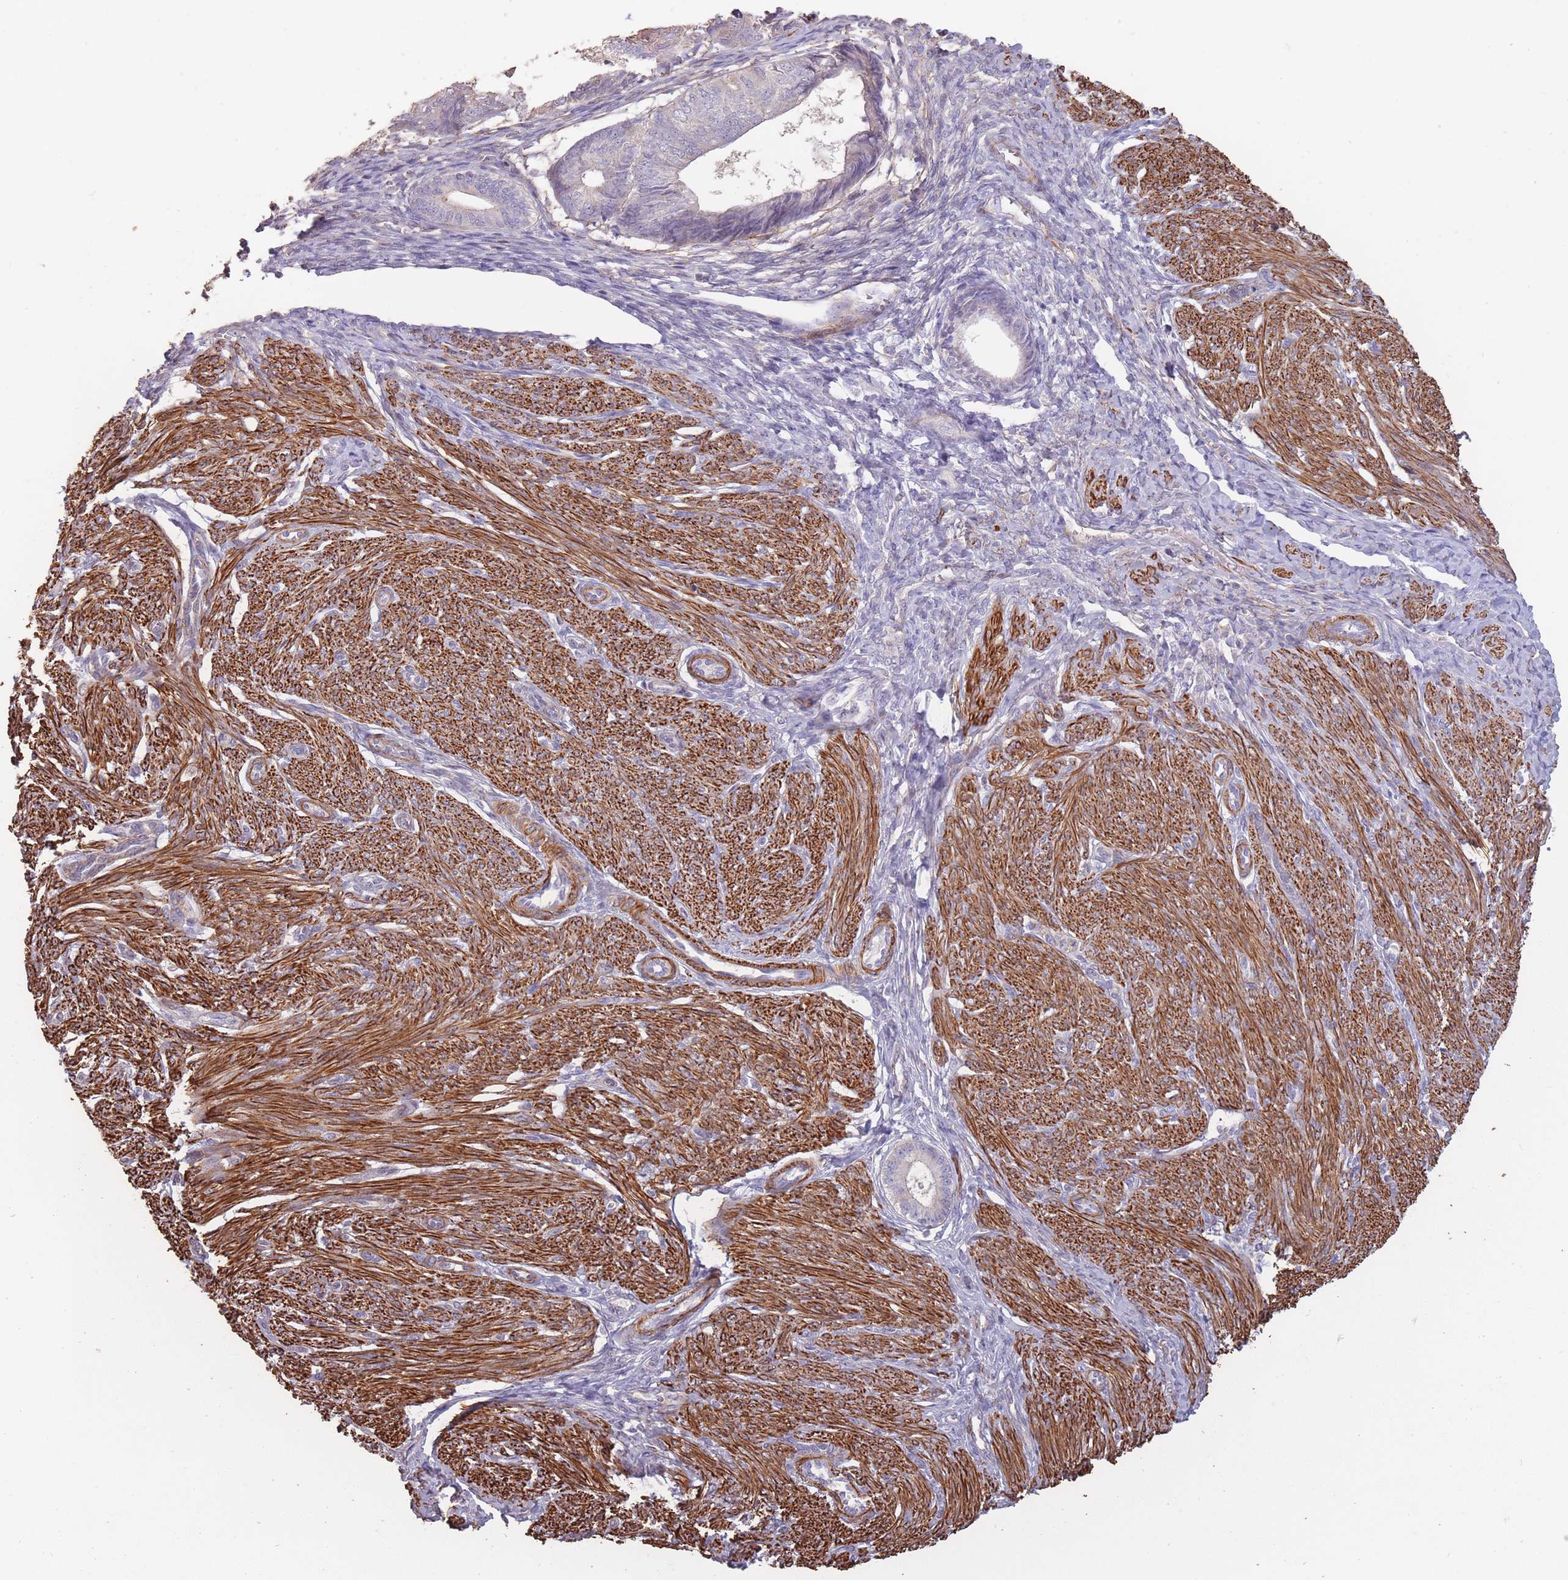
{"staining": {"intensity": "negative", "quantity": "none", "location": "none"}, "tissue": "endometrial cancer", "cell_type": "Tumor cells", "image_type": "cancer", "snomed": [{"axis": "morphology", "description": "Adenocarcinoma, NOS"}, {"axis": "topography", "description": "Endometrium"}], "caption": "Immunohistochemistry (IHC) of endometrial adenocarcinoma shows no positivity in tumor cells. The staining was performed using DAB (3,3'-diaminobenzidine) to visualize the protein expression in brown, while the nuclei were stained in blue with hematoxylin (Magnification: 20x).", "gene": "NLRC4", "patient": {"sex": "female", "age": 87}}